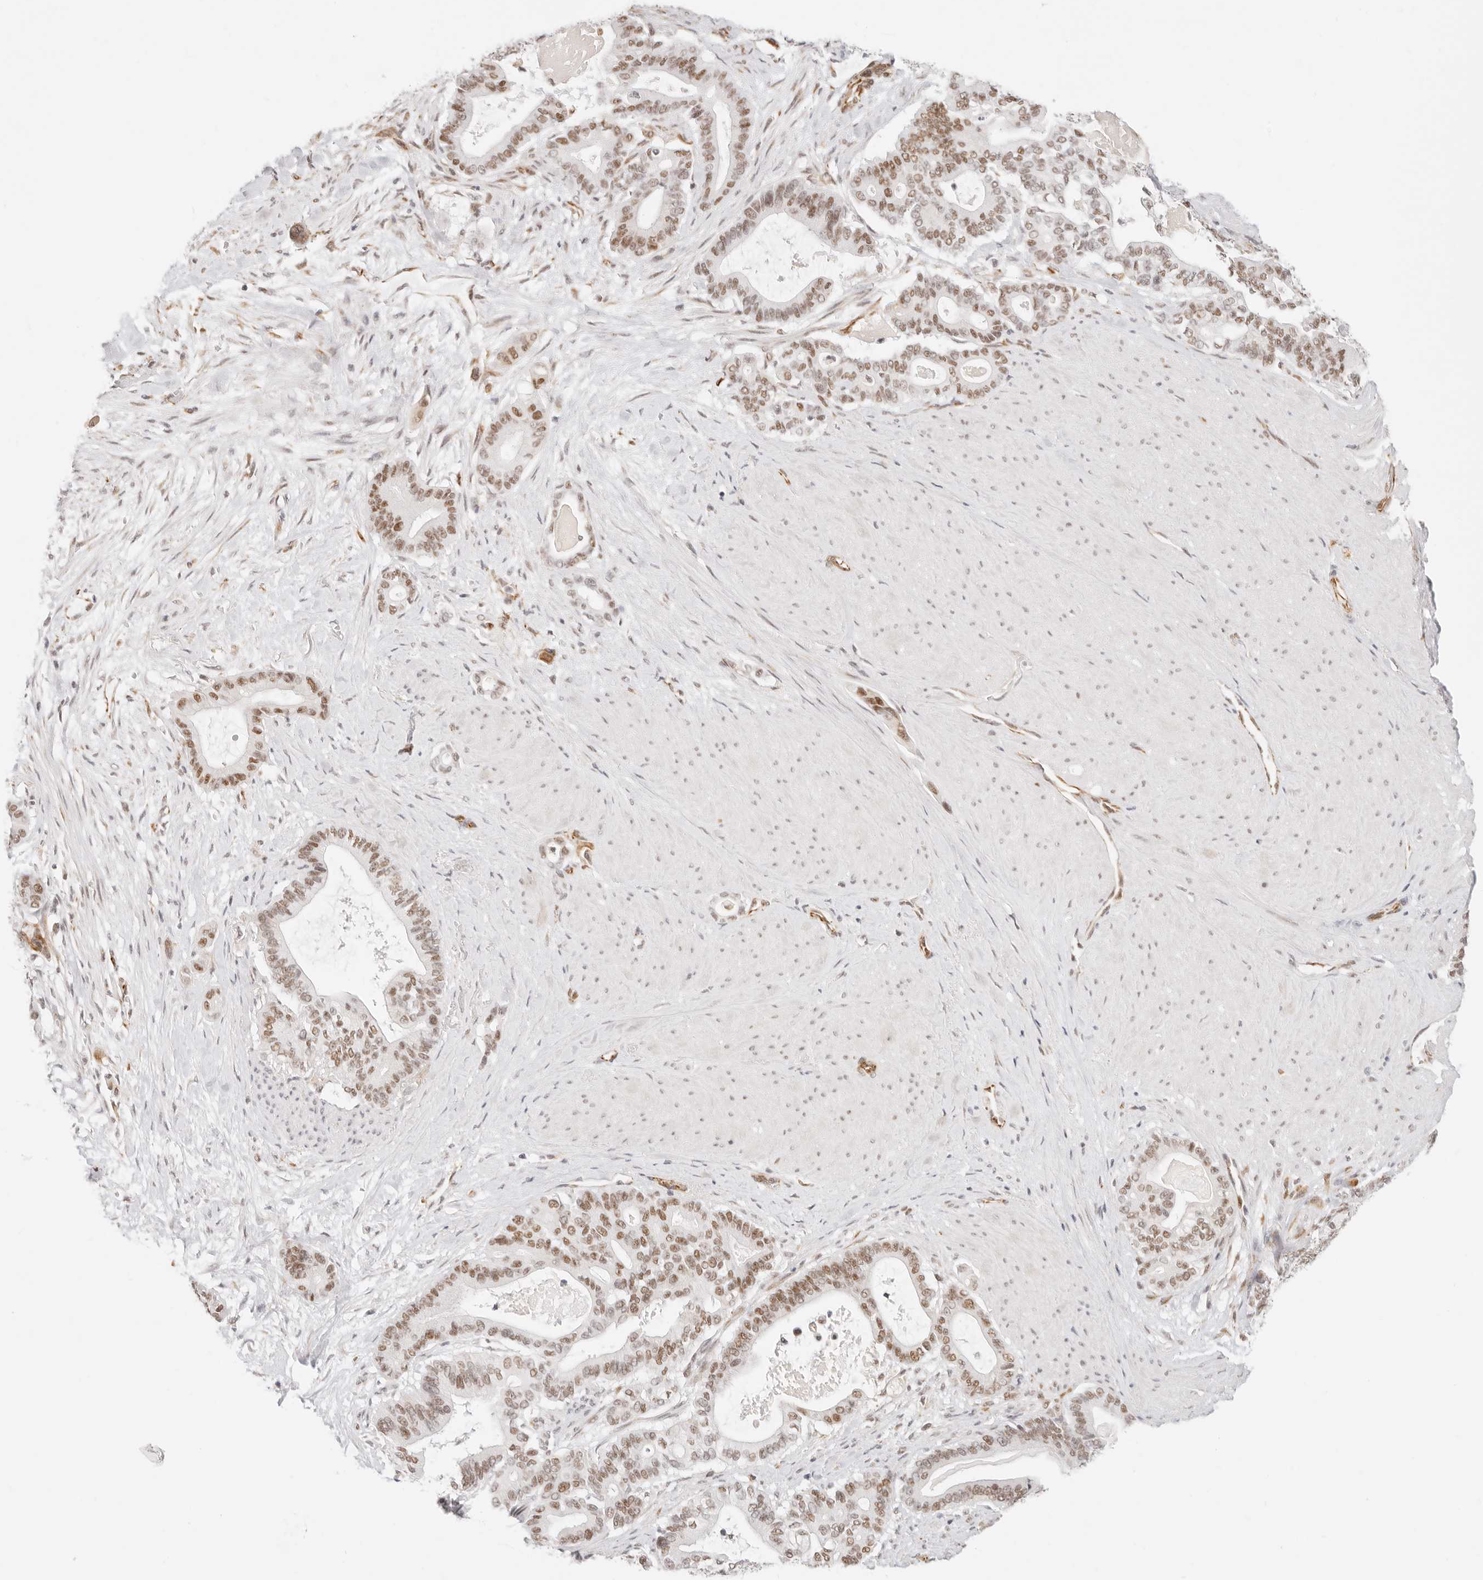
{"staining": {"intensity": "moderate", "quantity": "25%-75%", "location": "nuclear"}, "tissue": "pancreatic cancer", "cell_type": "Tumor cells", "image_type": "cancer", "snomed": [{"axis": "morphology", "description": "Adenocarcinoma, NOS"}, {"axis": "topography", "description": "Pancreas"}], "caption": "A brown stain labels moderate nuclear staining of a protein in adenocarcinoma (pancreatic) tumor cells.", "gene": "ZC3H11A", "patient": {"sex": "male", "age": 63}}